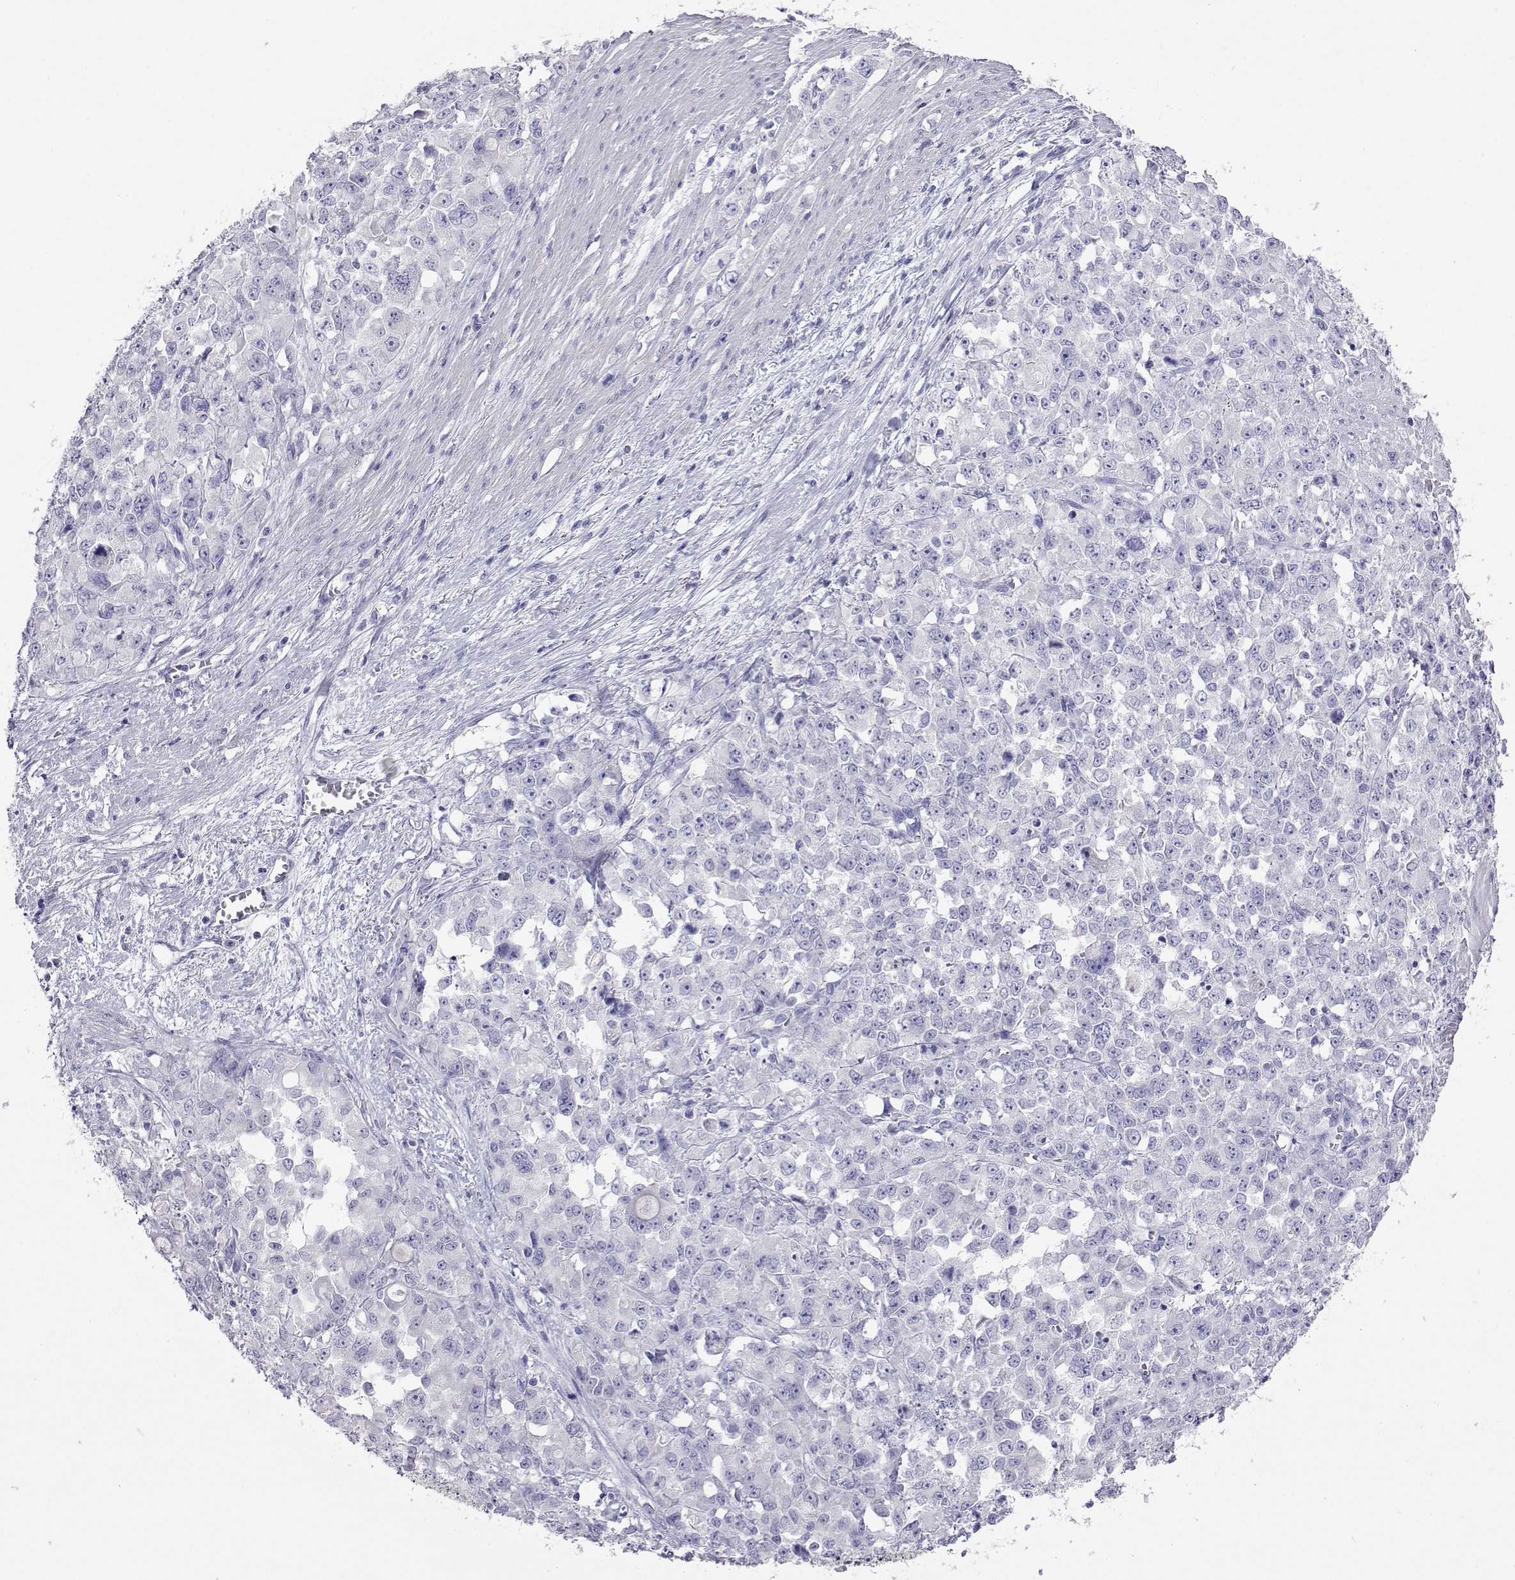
{"staining": {"intensity": "negative", "quantity": "none", "location": "none"}, "tissue": "stomach cancer", "cell_type": "Tumor cells", "image_type": "cancer", "snomed": [{"axis": "morphology", "description": "Adenocarcinoma, NOS"}, {"axis": "topography", "description": "Stomach"}], "caption": "An immunohistochemistry (IHC) histopathology image of adenocarcinoma (stomach) is shown. There is no staining in tumor cells of adenocarcinoma (stomach).", "gene": "PLIN4", "patient": {"sex": "female", "age": 76}}